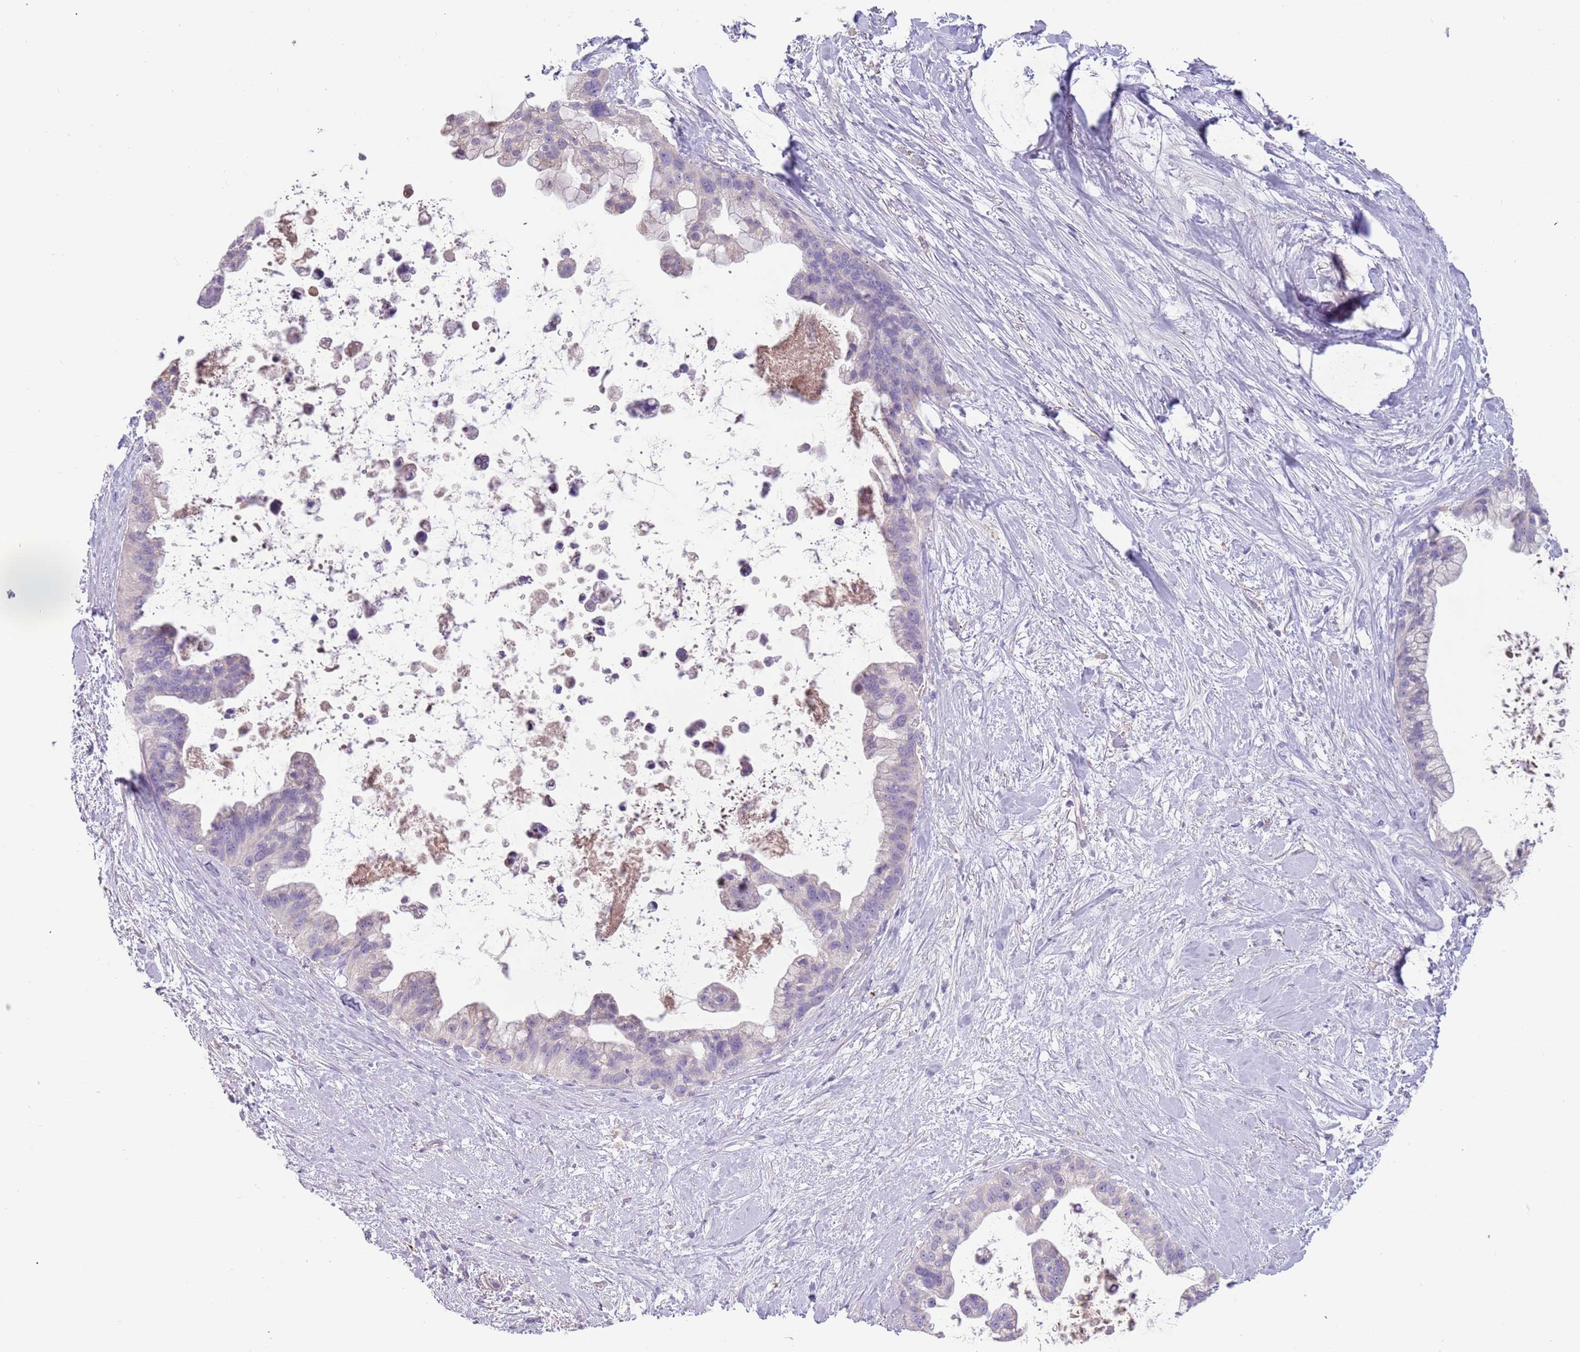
{"staining": {"intensity": "negative", "quantity": "none", "location": "none"}, "tissue": "pancreatic cancer", "cell_type": "Tumor cells", "image_type": "cancer", "snomed": [{"axis": "morphology", "description": "Adenocarcinoma, NOS"}, {"axis": "topography", "description": "Pancreas"}], "caption": "Human adenocarcinoma (pancreatic) stained for a protein using immunohistochemistry (IHC) exhibits no staining in tumor cells.", "gene": "RNF222", "patient": {"sex": "female", "age": 83}}